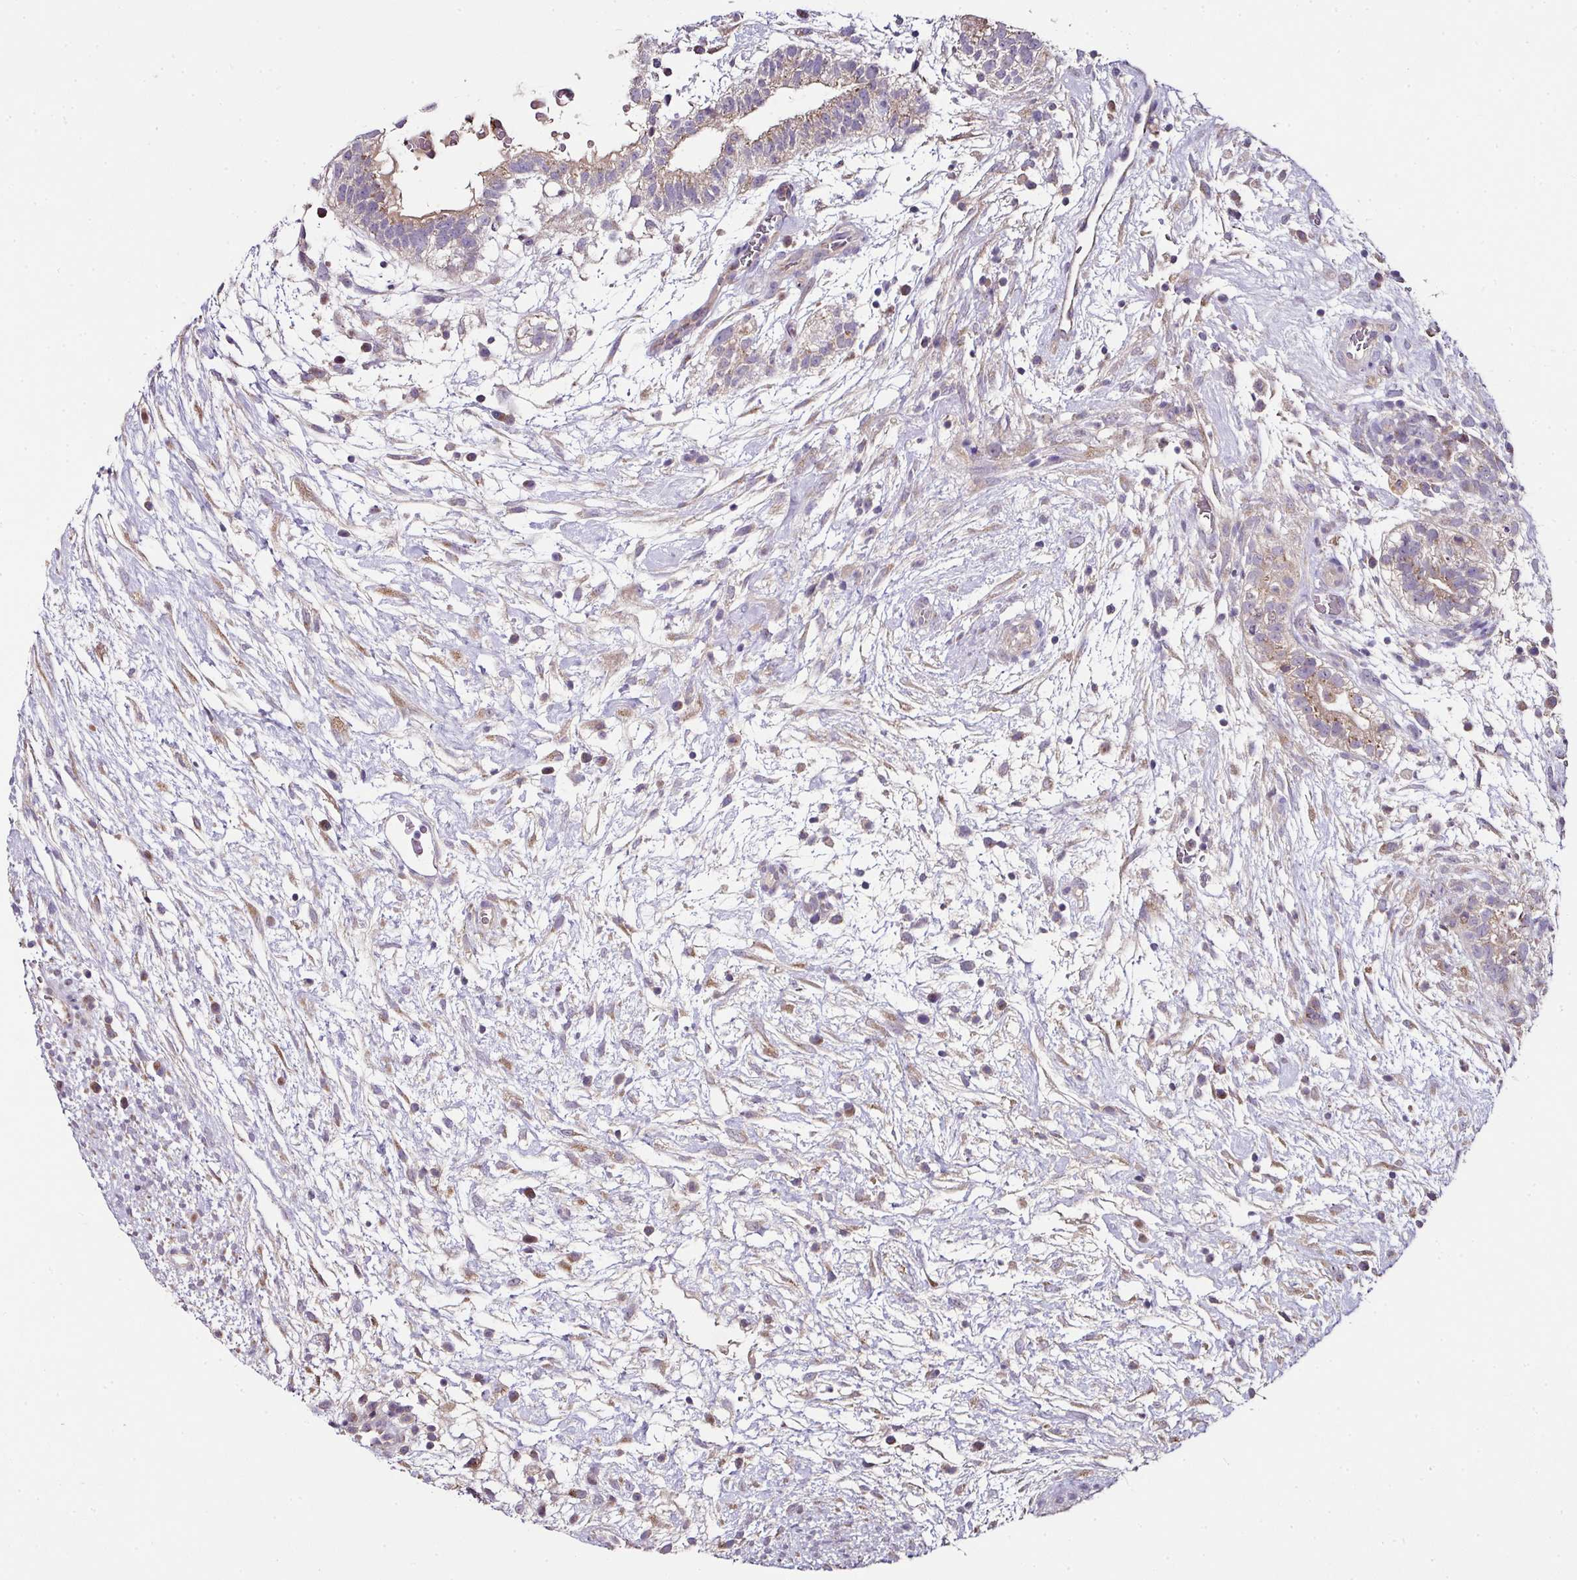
{"staining": {"intensity": "moderate", "quantity": "25%-75%", "location": "cytoplasmic/membranous"}, "tissue": "testis cancer", "cell_type": "Tumor cells", "image_type": "cancer", "snomed": [{"axis": "morphology", "description": "Carcinoma, Embryonal, NOS"}, {"axis": "topography", "description": "Testis"}], "caption": "Testis cancer tissue shows moderate cytoplasmic/membranous positivity in approximately 25%-75% of tumor cells, visualized by immunohistochemistry.", "gene": "SKIC2", "patient": {"sex": "male", "age": 32}}